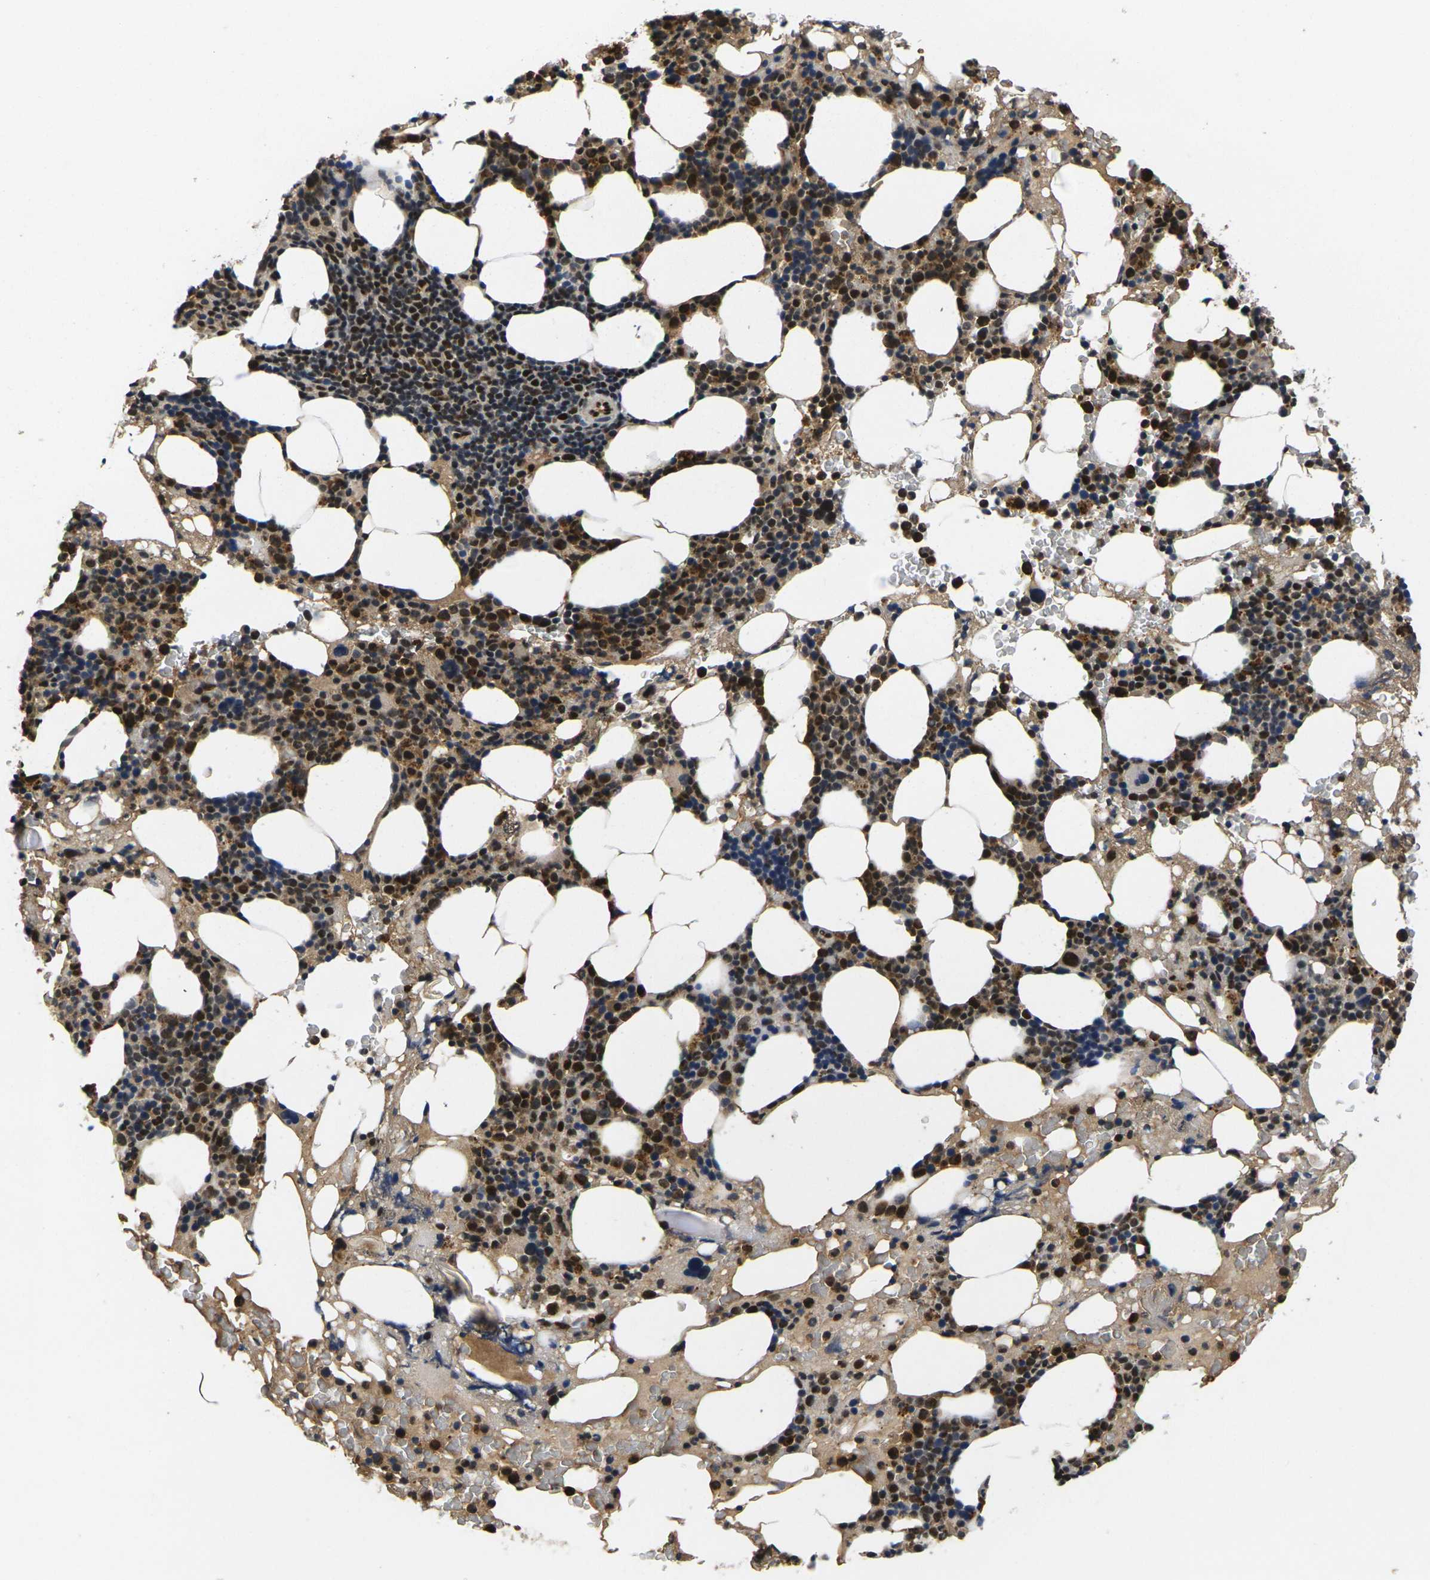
{"staining": {"intensity": "strong", "quantity": "25%-75%", "location": "cytoplasmic/membranous,nuclear"}, "tissue": "bone marrow", "cell_type": "Hematopoietic cells", "image_type": "normal", "snomed": [{"axis": "morphology", "description": "Normal tissue, NOS"}, {"axis": "morphology", "description": "Inflammation, NOS"}, {"axis": "topography", "description": "Bone marrow"}], "caption": "Bone marrow stained with a brown dye displays strong cytoplasmic/membranous,nuclear positive positivity in approximately 25%-75% of hematopoietic cells.", "gene": "GTF2E1", "patient": {"sex": "female", "age": 84}}